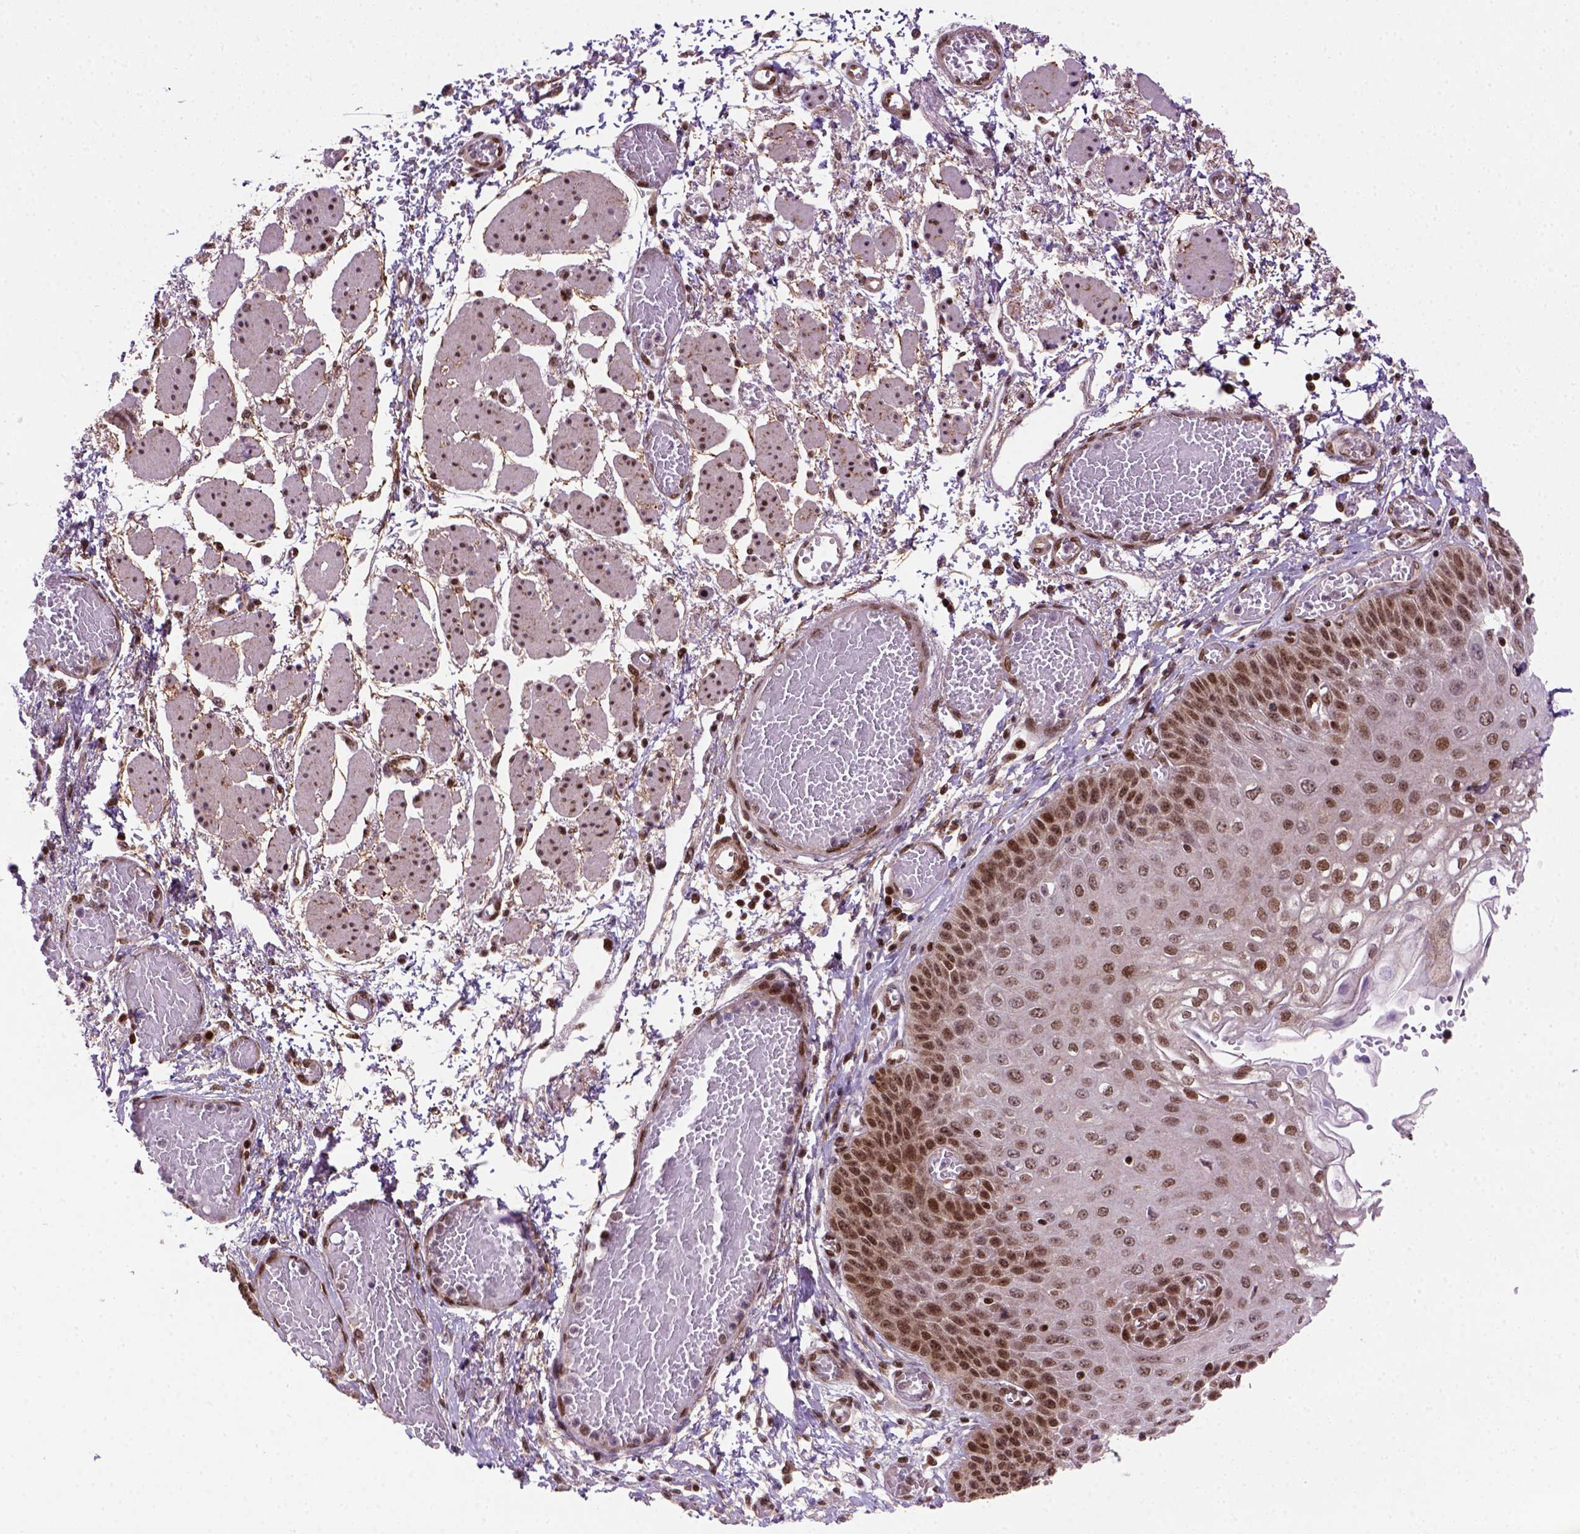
{"staining": {"intensity": "moderate", "quantity": ">75%", "location": "nuclear"}, "tissue": "esophagus", "cell_type": "Squamous epithelial cells", "image_type": "normal", "snomed": [{"axis": "morphology", "description": "Normal tissue, NOS"}, {"axis": "morphology", "description": "Adenocarcinoma, NOS"}, {"axis": "topography", "description": "Esophagus"}], "caption": "High-power microscopy captured an IHC photomicrograph of normal esophagus, revealing moderate nuclear staining in about >75% of squamous epithelial cells. (brown staining indicates protein expression, while blue staining denotes nuclei).", "gene": "MGMT", "patient": {"sex": "male", "age": 81}}